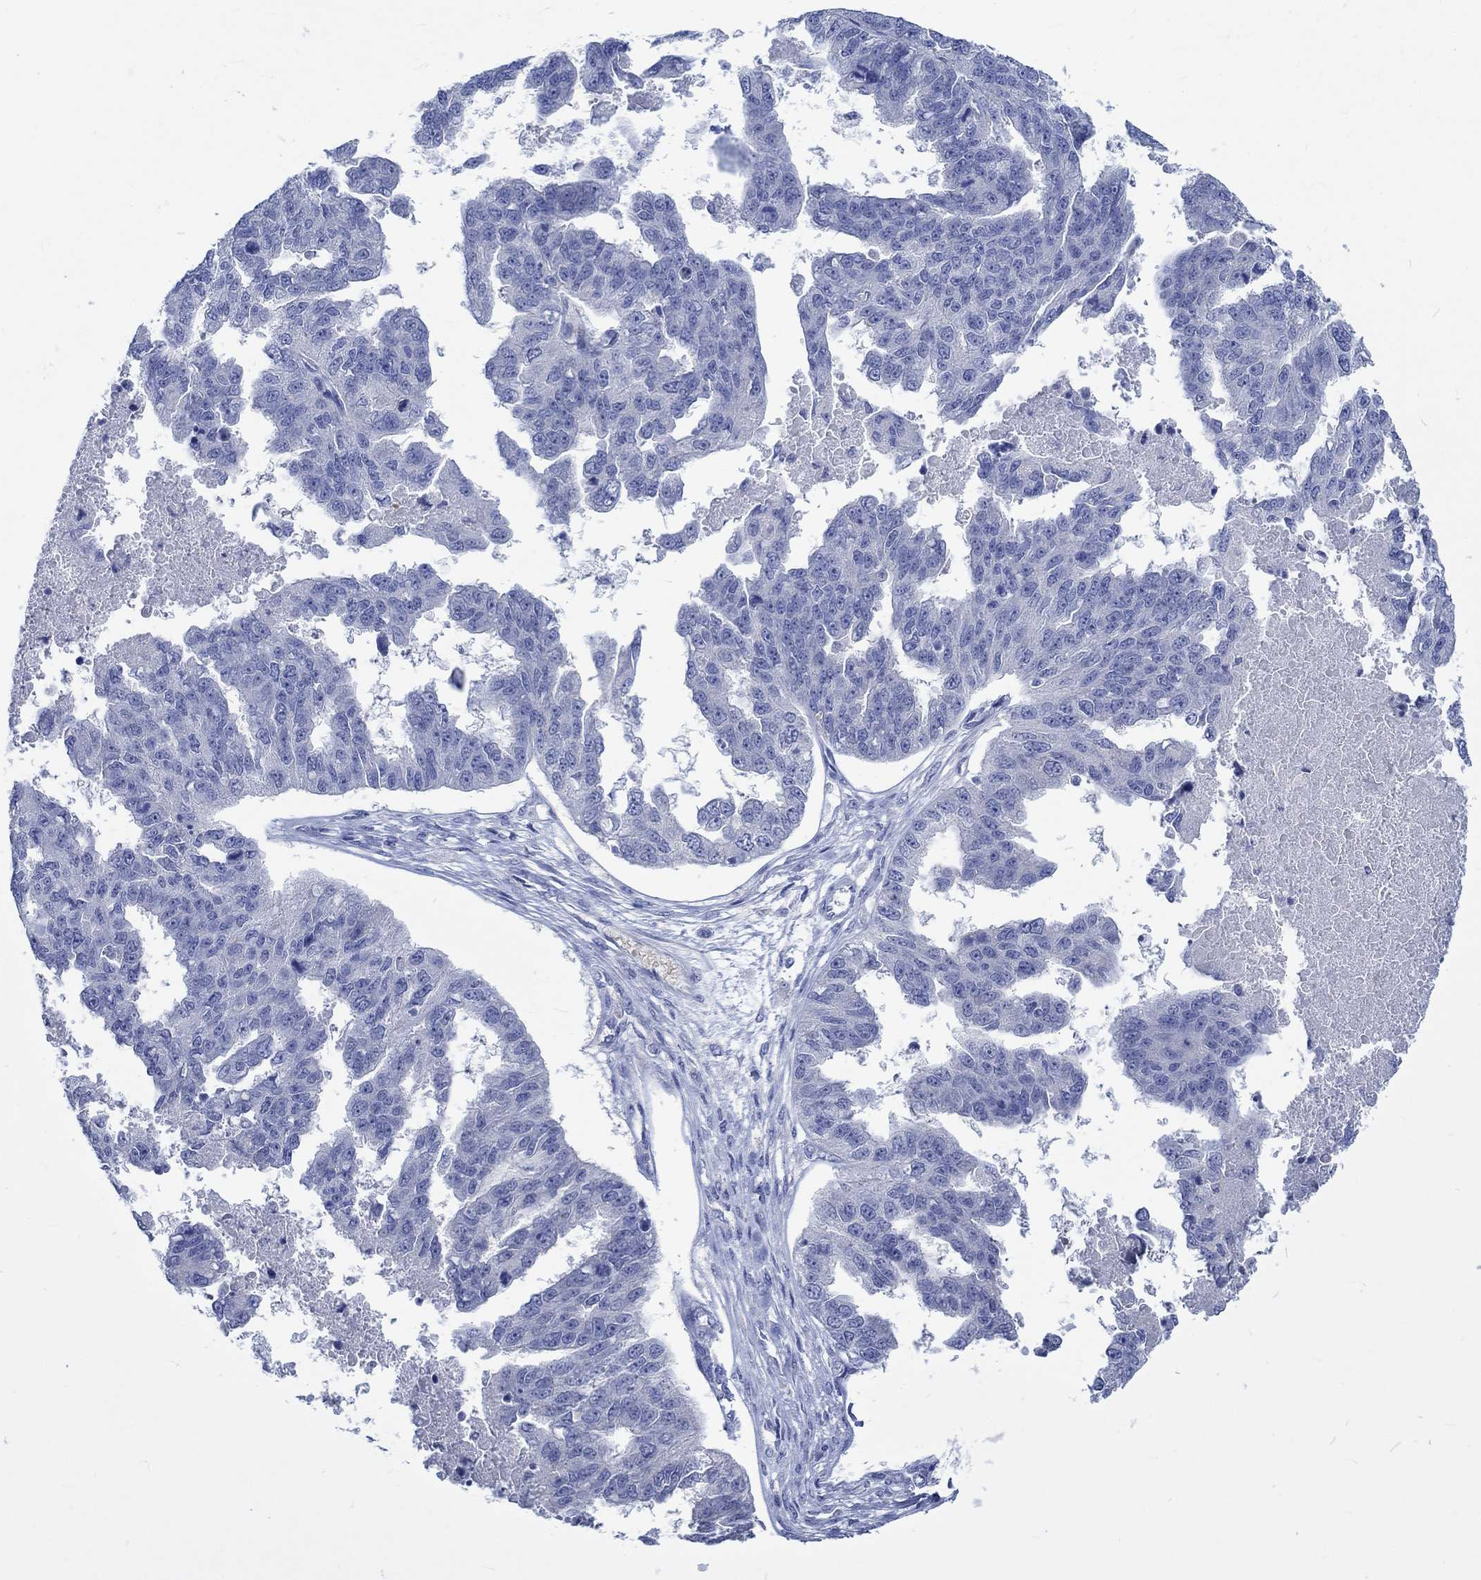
{"staining": {"intensity": "negative", "quantity": "none", "location": "none"}, "tissue": "ovarian cancer", "cell_type": "Tumor cells", "image_type": "cancer", "snomed": [{"axis": "morphology", "description": "Cystadenocarcinoma, serous, NOS"}, {"axis": "topography", "description": "Ovary"}], "caption": "Immunohistochemistry image of neoplastic tissue: human ovarian serous cystadenocarcinoma stained with DAB demonstrates no significant protein positivity in tumor cells. Brightfield microscopy of immunohistochemistry stained with DAB (brown) and hematoxylin (blue), captured at high magnification.", "gene": "KCNA1", "patient": {"sex": "female", "age": 58}}